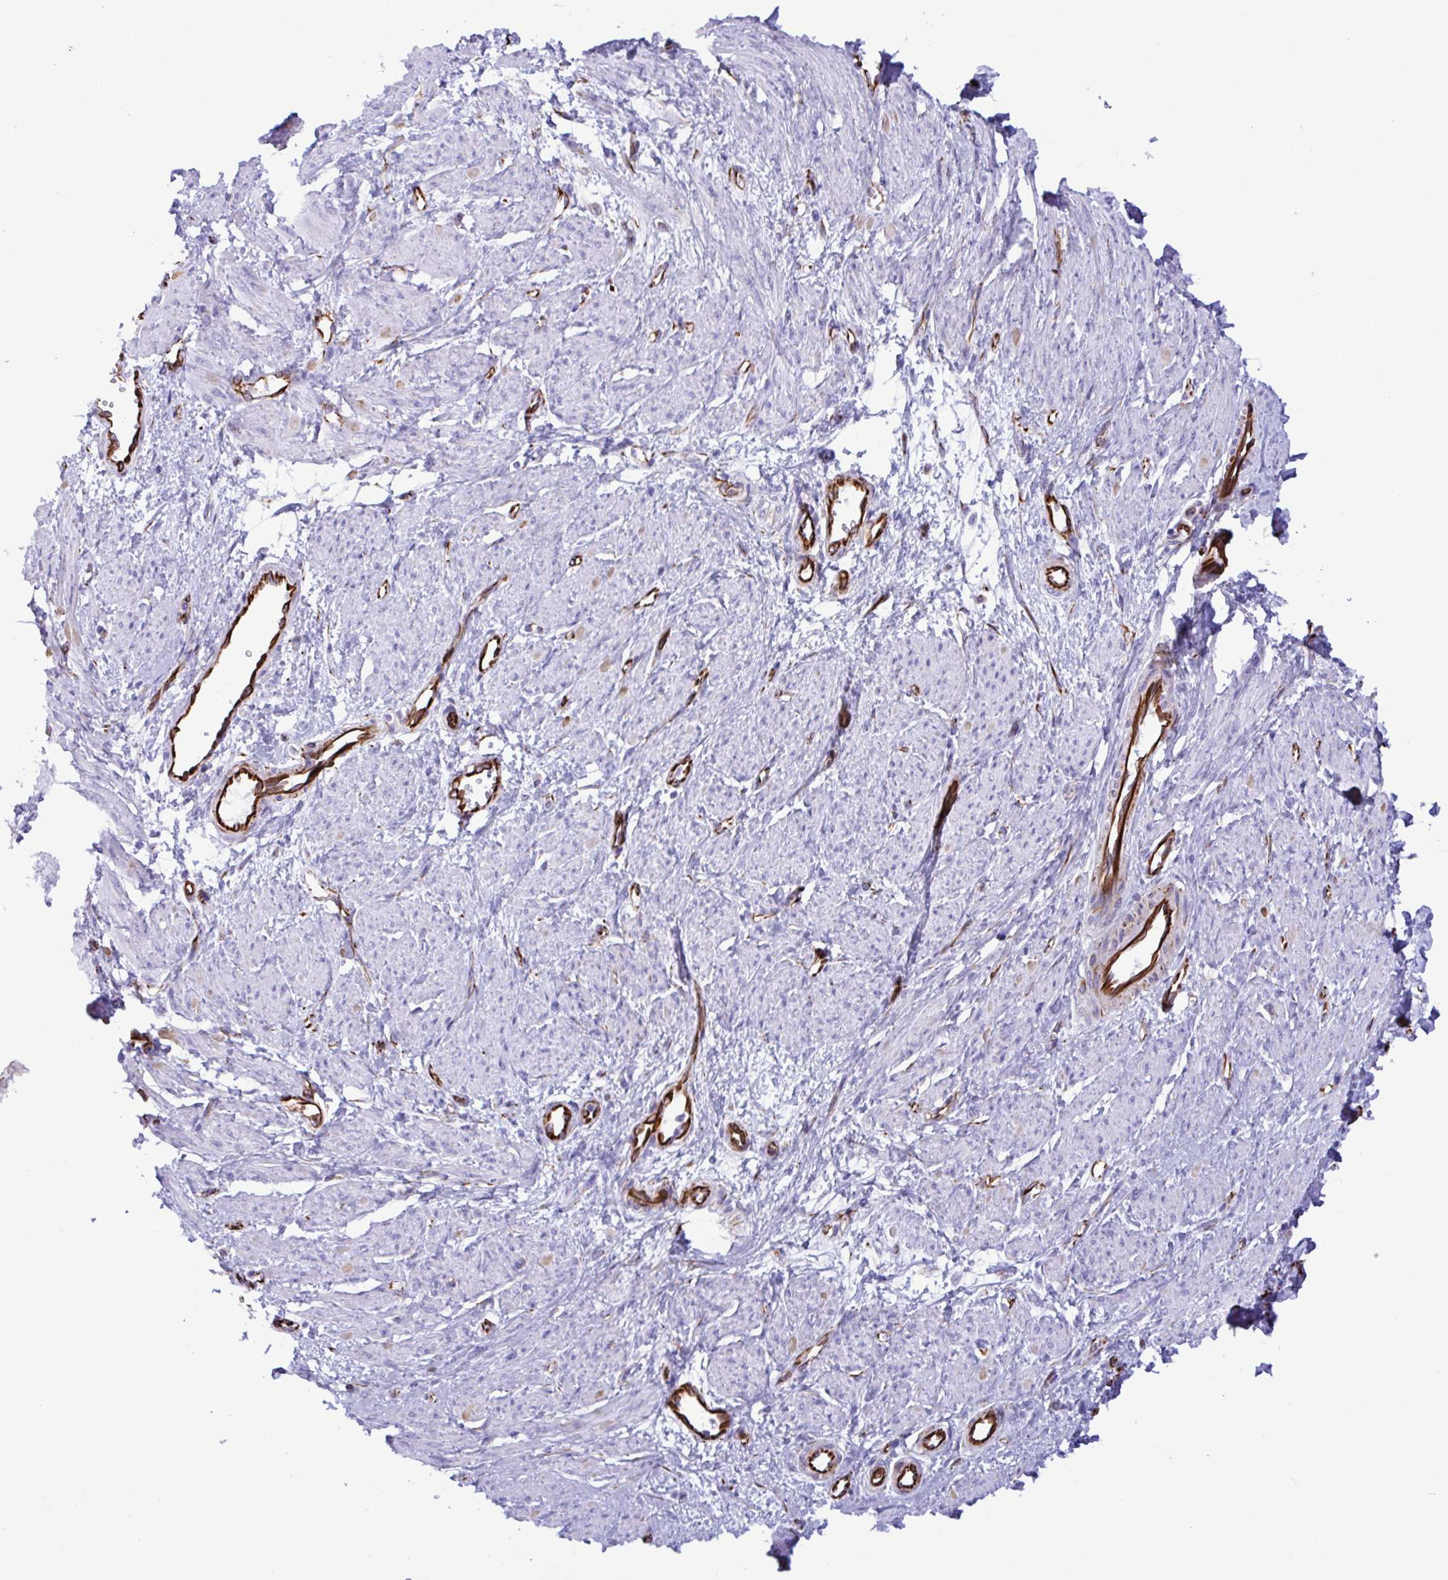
{"staining": {"intensity": "negative", "quantity": "none", "location": "none"}, "tissue": "smooth muscle", "cell_type": "Smooth muscle cells", "image_type": "normal", "snomed": [{"axis": "morphology", "description": "Normal tissue, NOS"}, {"axis": "topography", "description": "Smooth muscle"}, {"axis": "topography", "description": "Uterus"}], "caption": "Micrograph shows no protein positivity in smooth muscle cells of unremarkable smooth muscle.", "gene": "SMAD5", "patient": {"sex": "female", "age": 39}}